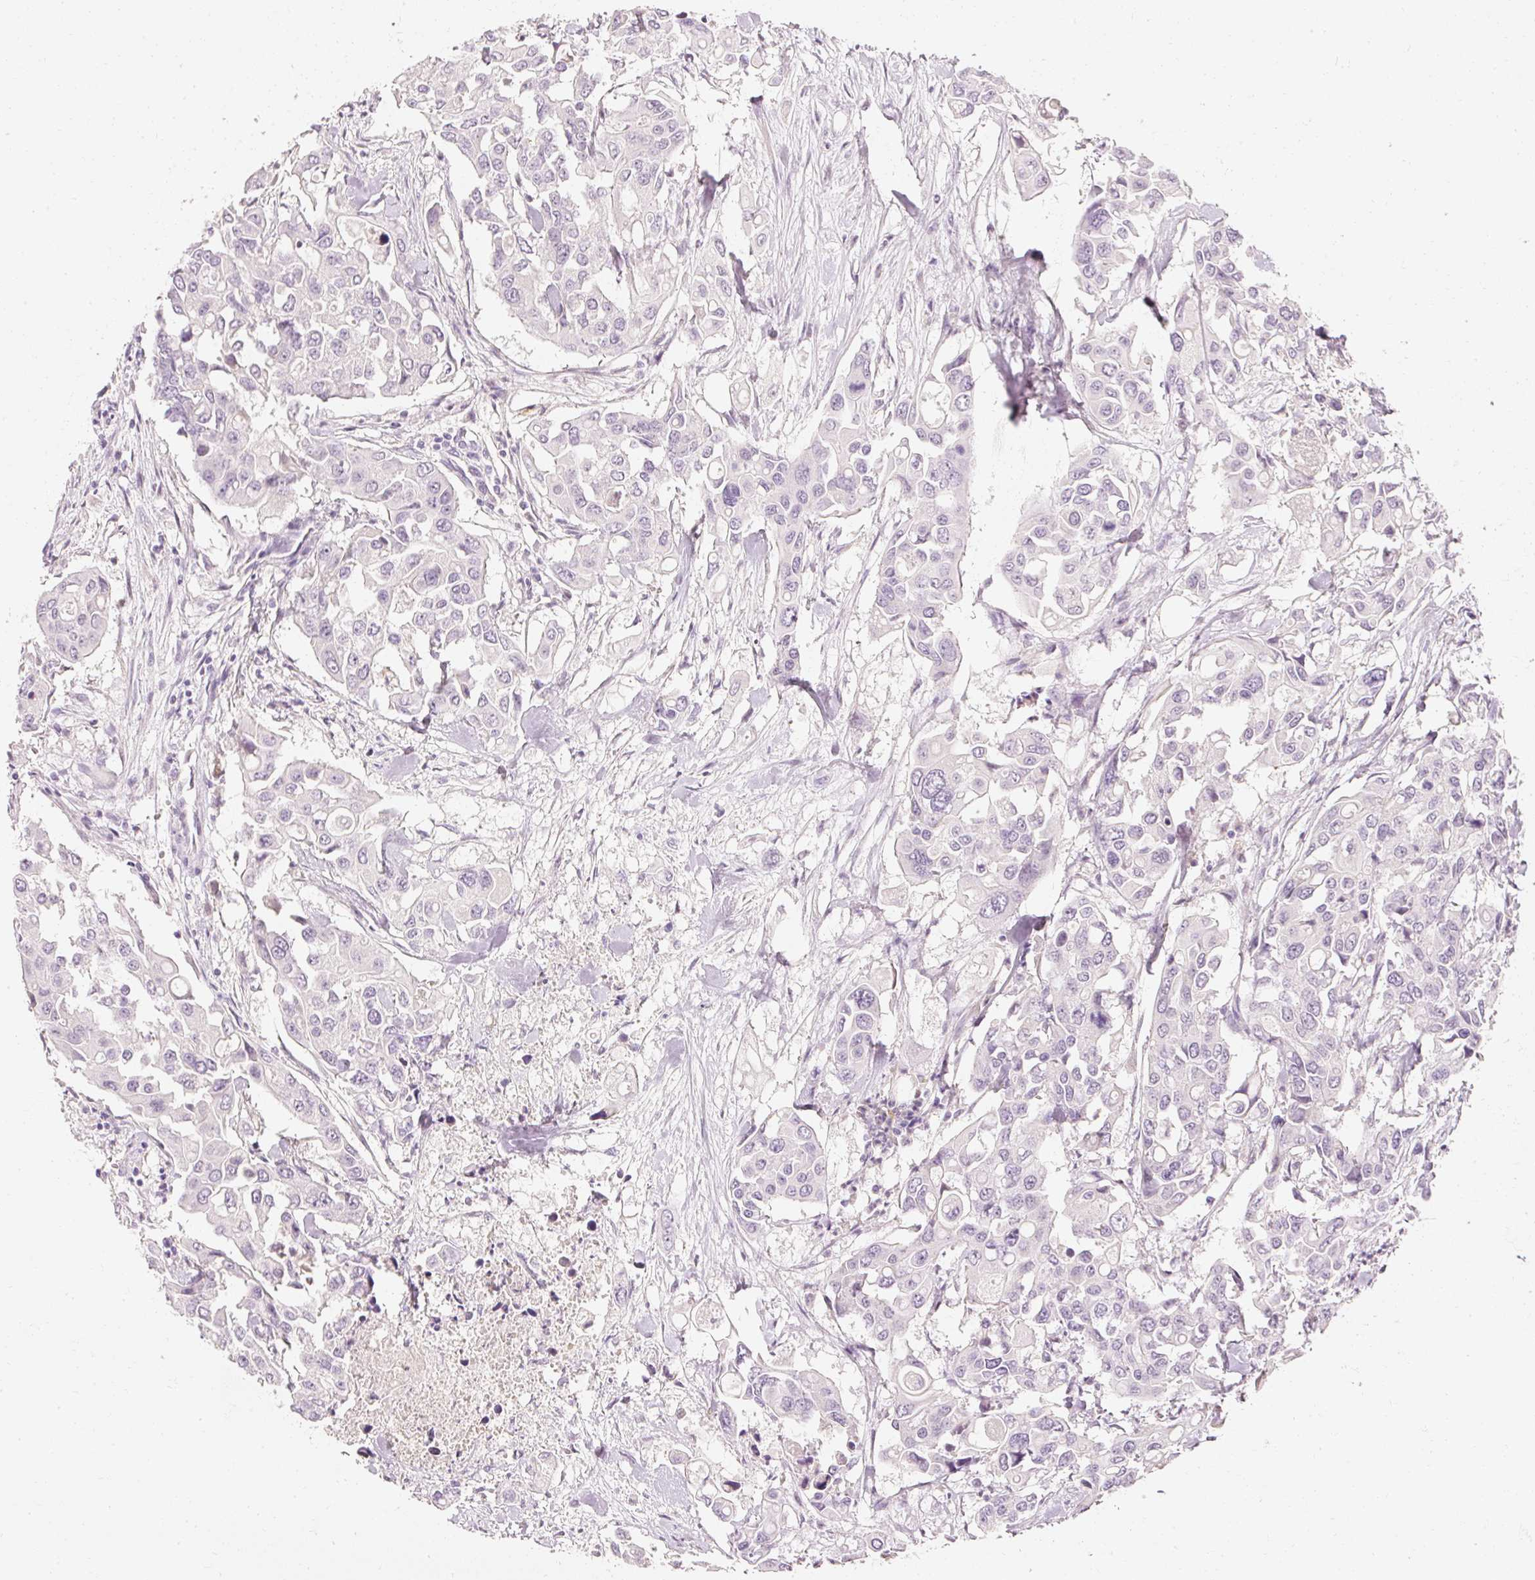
{"staining": {"intensity": "negative", "quantity": "none", "location": "none"}, "tissue": "colorectal cancer", "cell_type": "Tumor cells", "image_type": "cancer", "snomed": [{"axis": "morphology", "description": "Adenocarcinoma, NOS"}, {"axis": "topography", "description": "Colon"}], "caption": "There is no significant expression in tumor cells of colorectal adenocarcinoma.", "gene": "ELAVL3", "patient": {"sex": "male", "age": 77}}